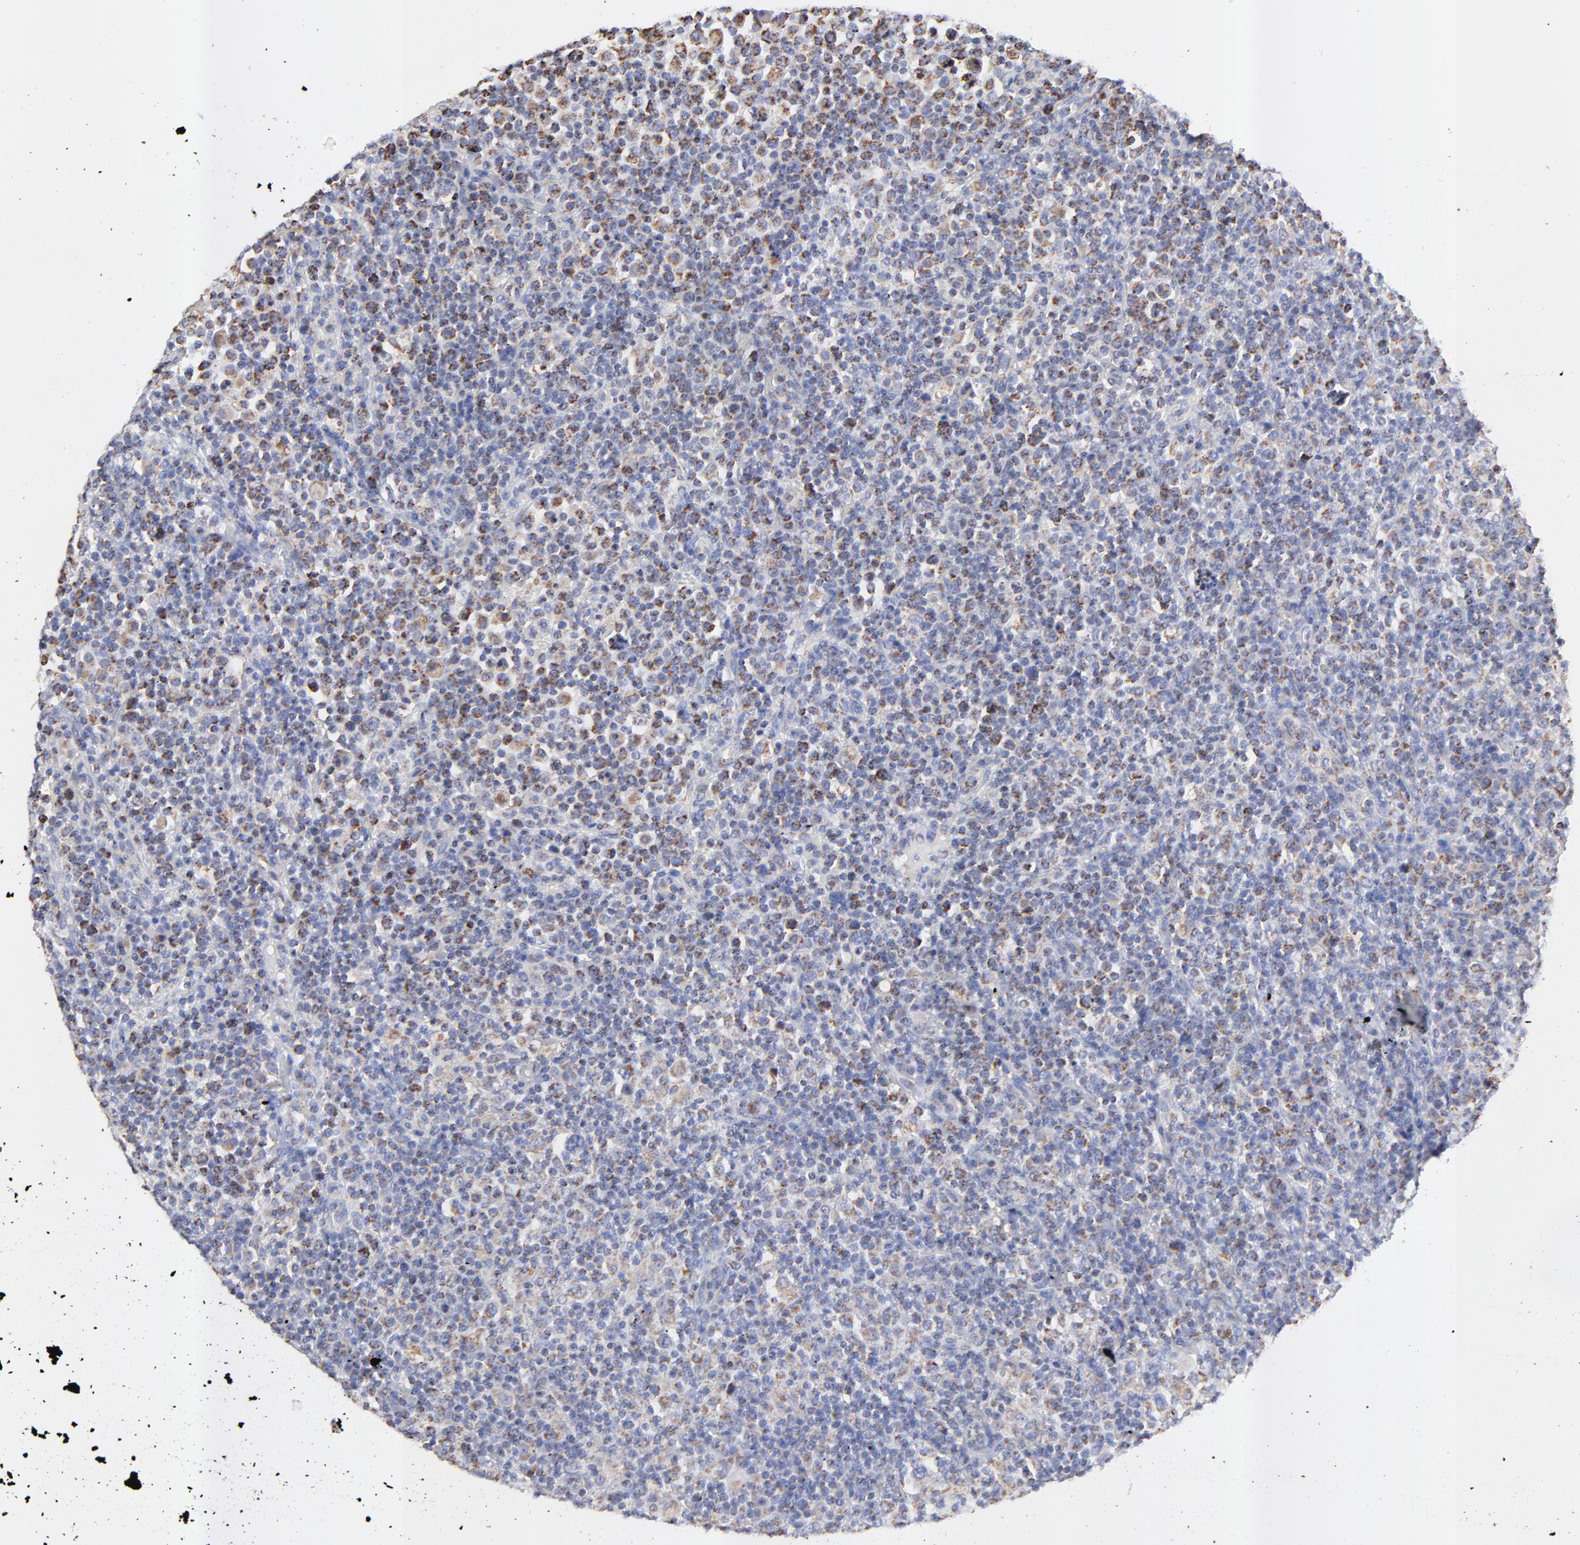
{"staining": {"intensity": "moderate", "quantity": "25%-75%", "location": "cytoplasmic/membranous"}, "tissue": "lymphoma", "cell_type": "Tumor cells", "image_type": "cancer", "snomed": [{"axis": "morphology", "description": "Hodgkin's disease, NOS"}, {"axis": "topography", "description": "Lymph node"}], "caption": "This is an image of immunohistochemistry (IHC) staining of Hodgkin's disease, which shows moderate positivity in the cytoplasmic/membranous of tumor cells.", "gene": "COX4I1", "patient": {"sex": "male", "age": 65}}